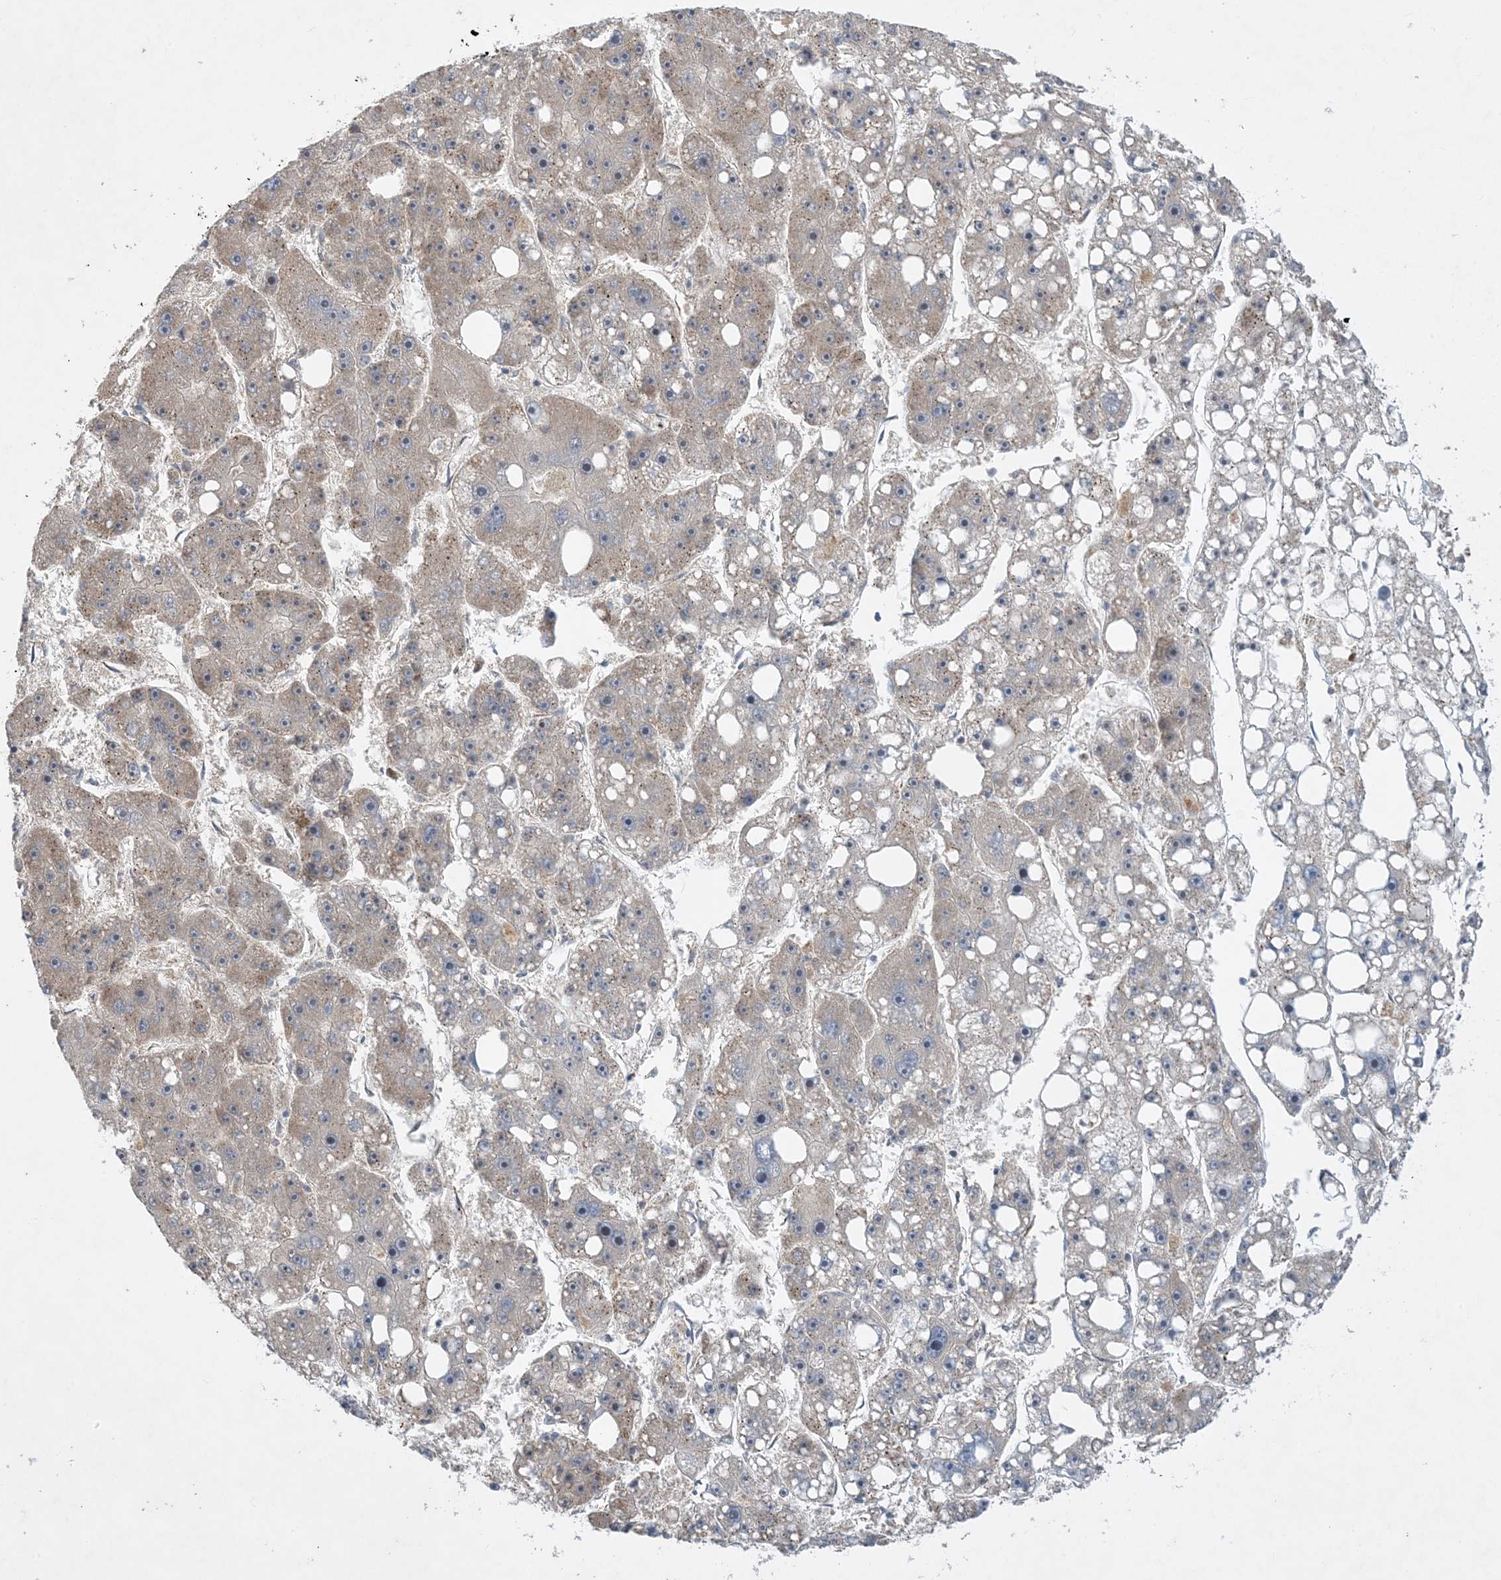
{"staining": {"intensity": "weak", "quantity": "<25%", "location": "cytoplasmic/membranous"}, "tissue": "liver cancer", "cell_type": "Tumor cells", "image_type": "cancer", "snomed": [{"axis": "morphology", "description": "Carcinoma, Hepatocellular, NOS"}, {"axis": "topography", "description": "Liver"}], "caption": "The IHC histopathology image has no significant staining in tumor cells of hepatocellular carcinoma (liver) tissue.", "gene": "TINAG", "patient": {"sex": "female", "age": 61}}